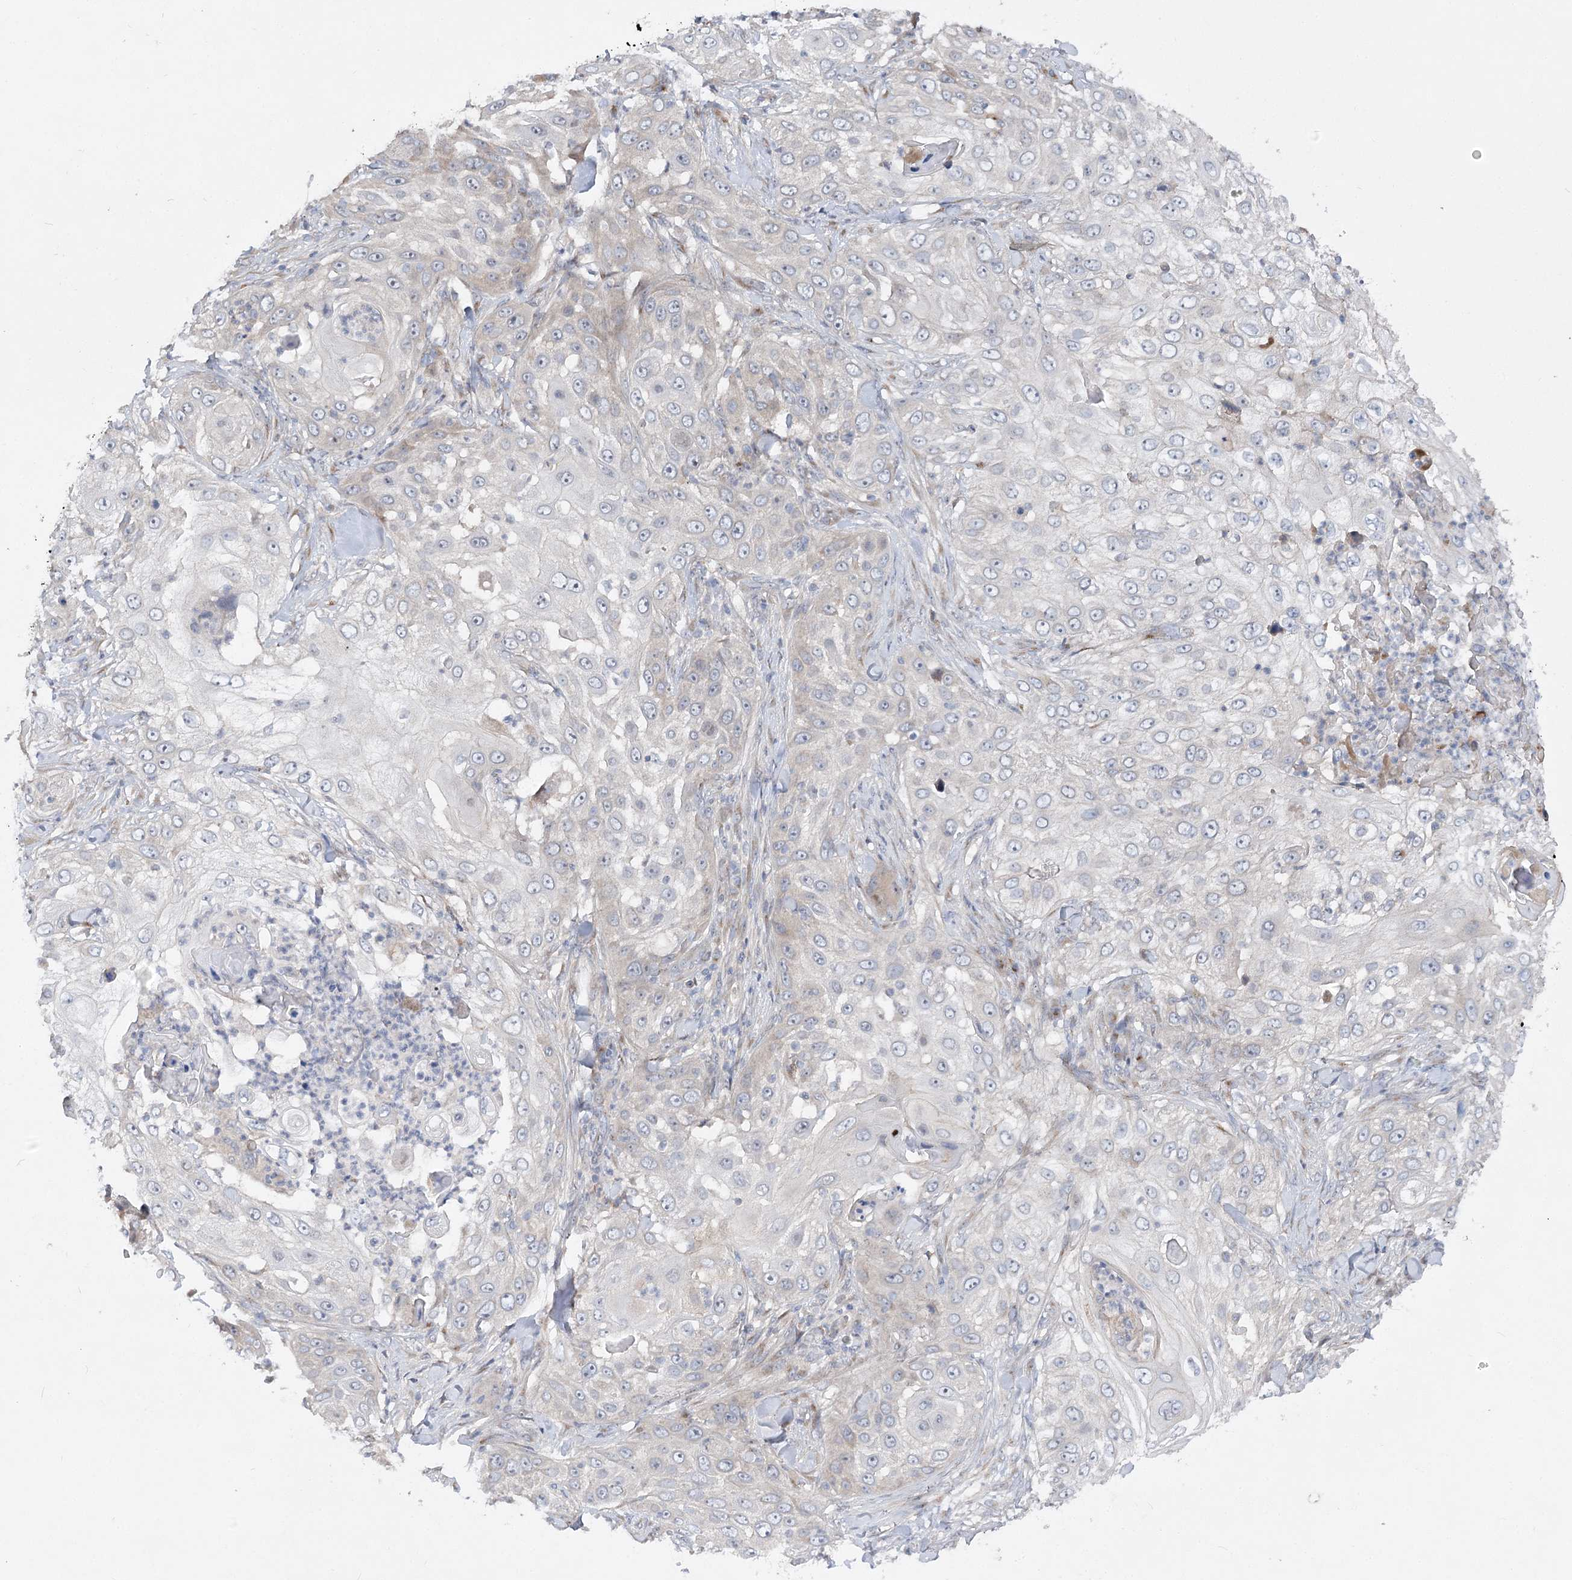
{"staining": {"intensity": "negative", "quantity": "none", "location": "none"}, "tissue": "skin cancer", "cell_type": "Tumor cells", "image_type": "cancer", "snomed": [{"axis": "morphology", "description": "Squamous cell carcinoma, NOS"}, {"axis": "topography", "description": "Skin"}], "caption": "An IHC histopathology image of skin squamous cell carcinoma is shown. There is no staining in tumor cells of skin squamous cell carcinoma. (Immunohistochemistry (ihc), brightfield microscopy, high magnification).", "gene": "FGF19", "patient": {"sex": "female", "age": 44}}